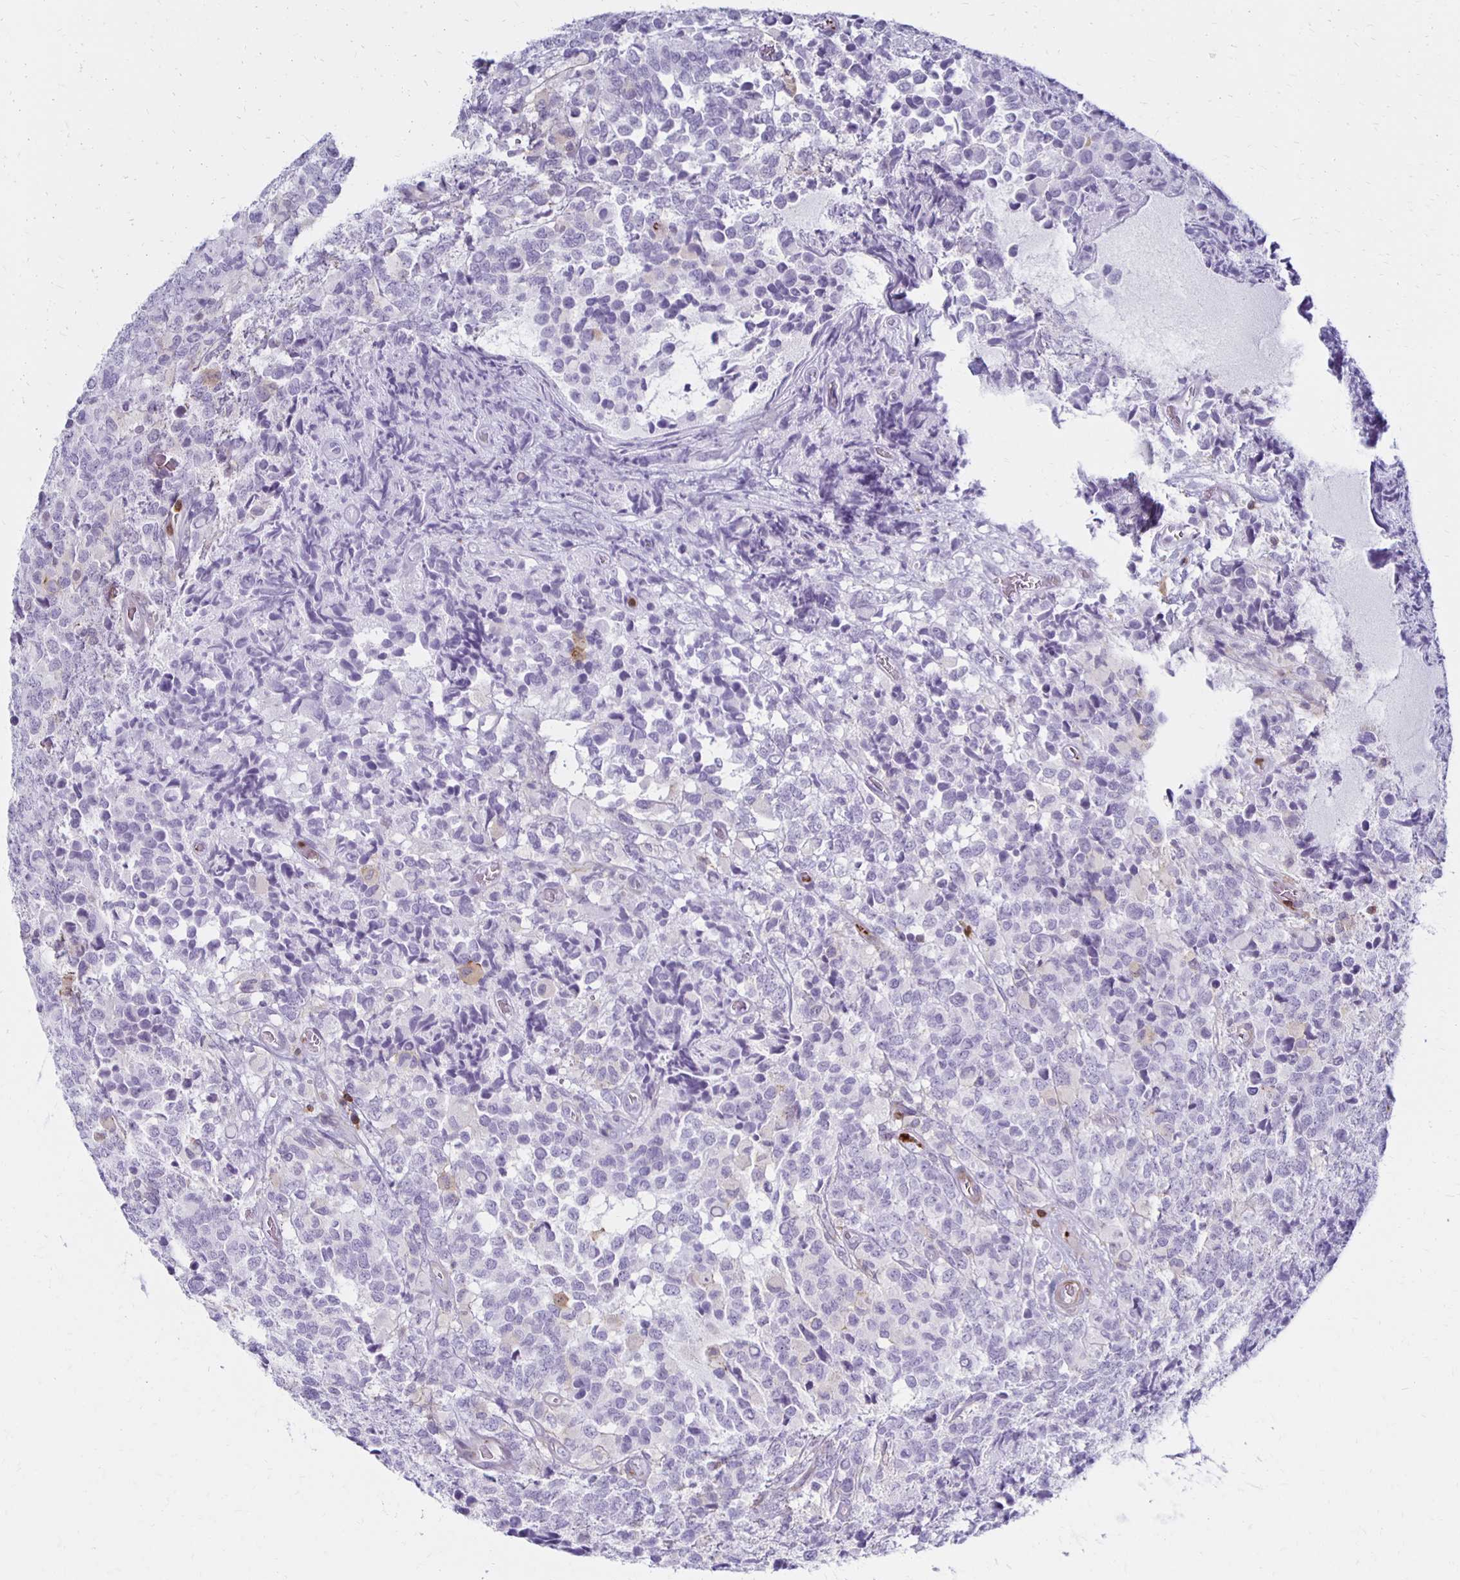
{"staining": {"intensity": "negative", "quantity": "none", "location": "none"}, "tissue": "glioma", "cell_type": "Tumor cells", "image_type": "cancer", "snomed": [{"axis": "morphology", "description": "Glioma, malignant, High grade"}, {"axis": "topography", "description": "Brain"}], "caption": "IHC micrograph of malignant glioma (high-grade) stained for a protein (brown), which exhibits no positivity in tumor cells.", "gene": "CCL21", "patient": {"sex": "male", "age": 39}}